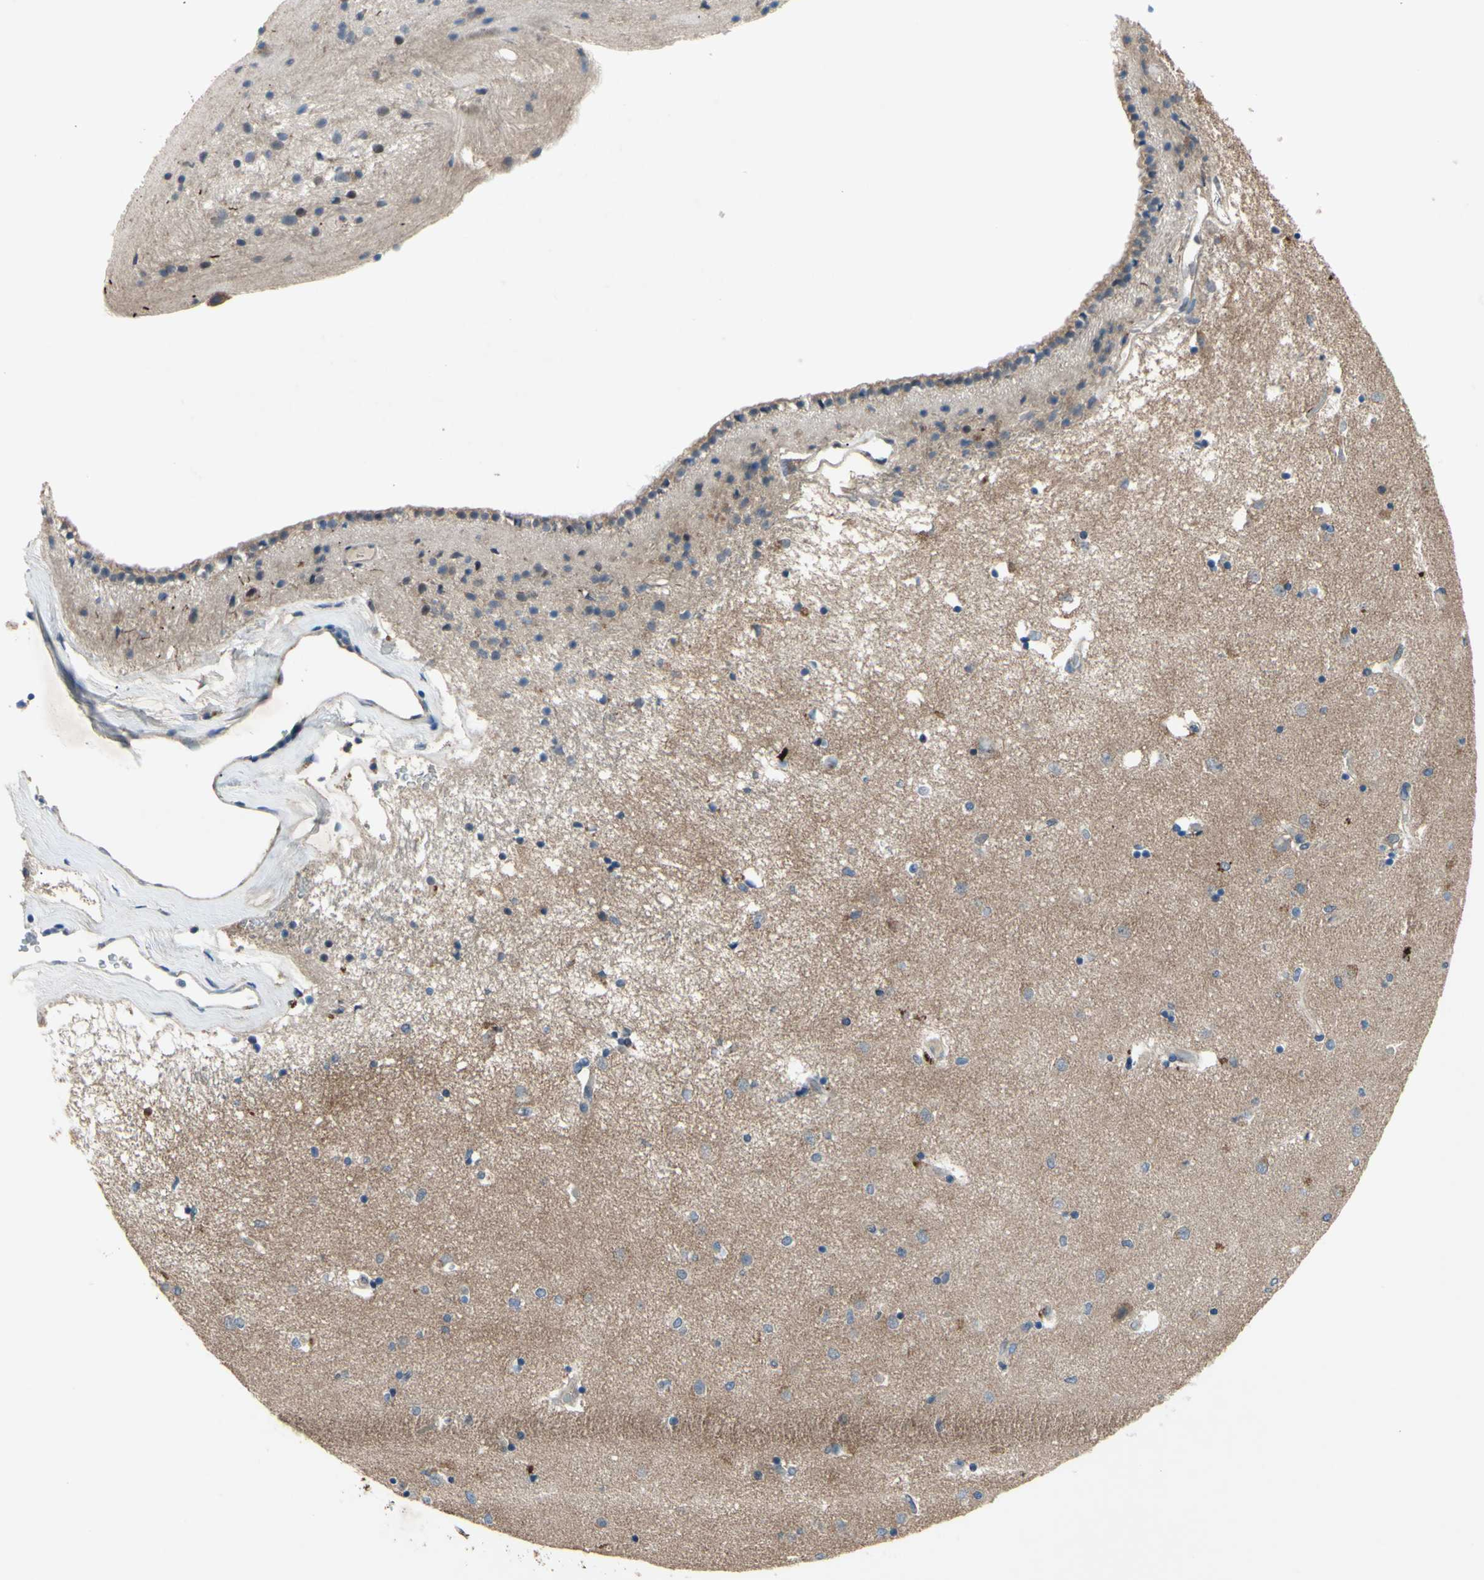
{"staining": {"intensity": "negative", "quantity": "none", "location": "none"}, "tissue": "caudate", "cell_type": "Glial cells", "image_type": "normal", "snomed": [{"axis": "morphology", "description": "Normal tissue, NOS"}, {"axis": "topography", "description": "Lateral ventricle wall"}], "caption": "A micrograph of human caudate is negative for staining in glial cells. (DAB (3,3'-diaminobenzidine) immunohistochemistry (IHC) visualized using brightfield microscopy, high magnification).", "gene": "HILPDA", "patient": {"sex": "female", "age": 54}}